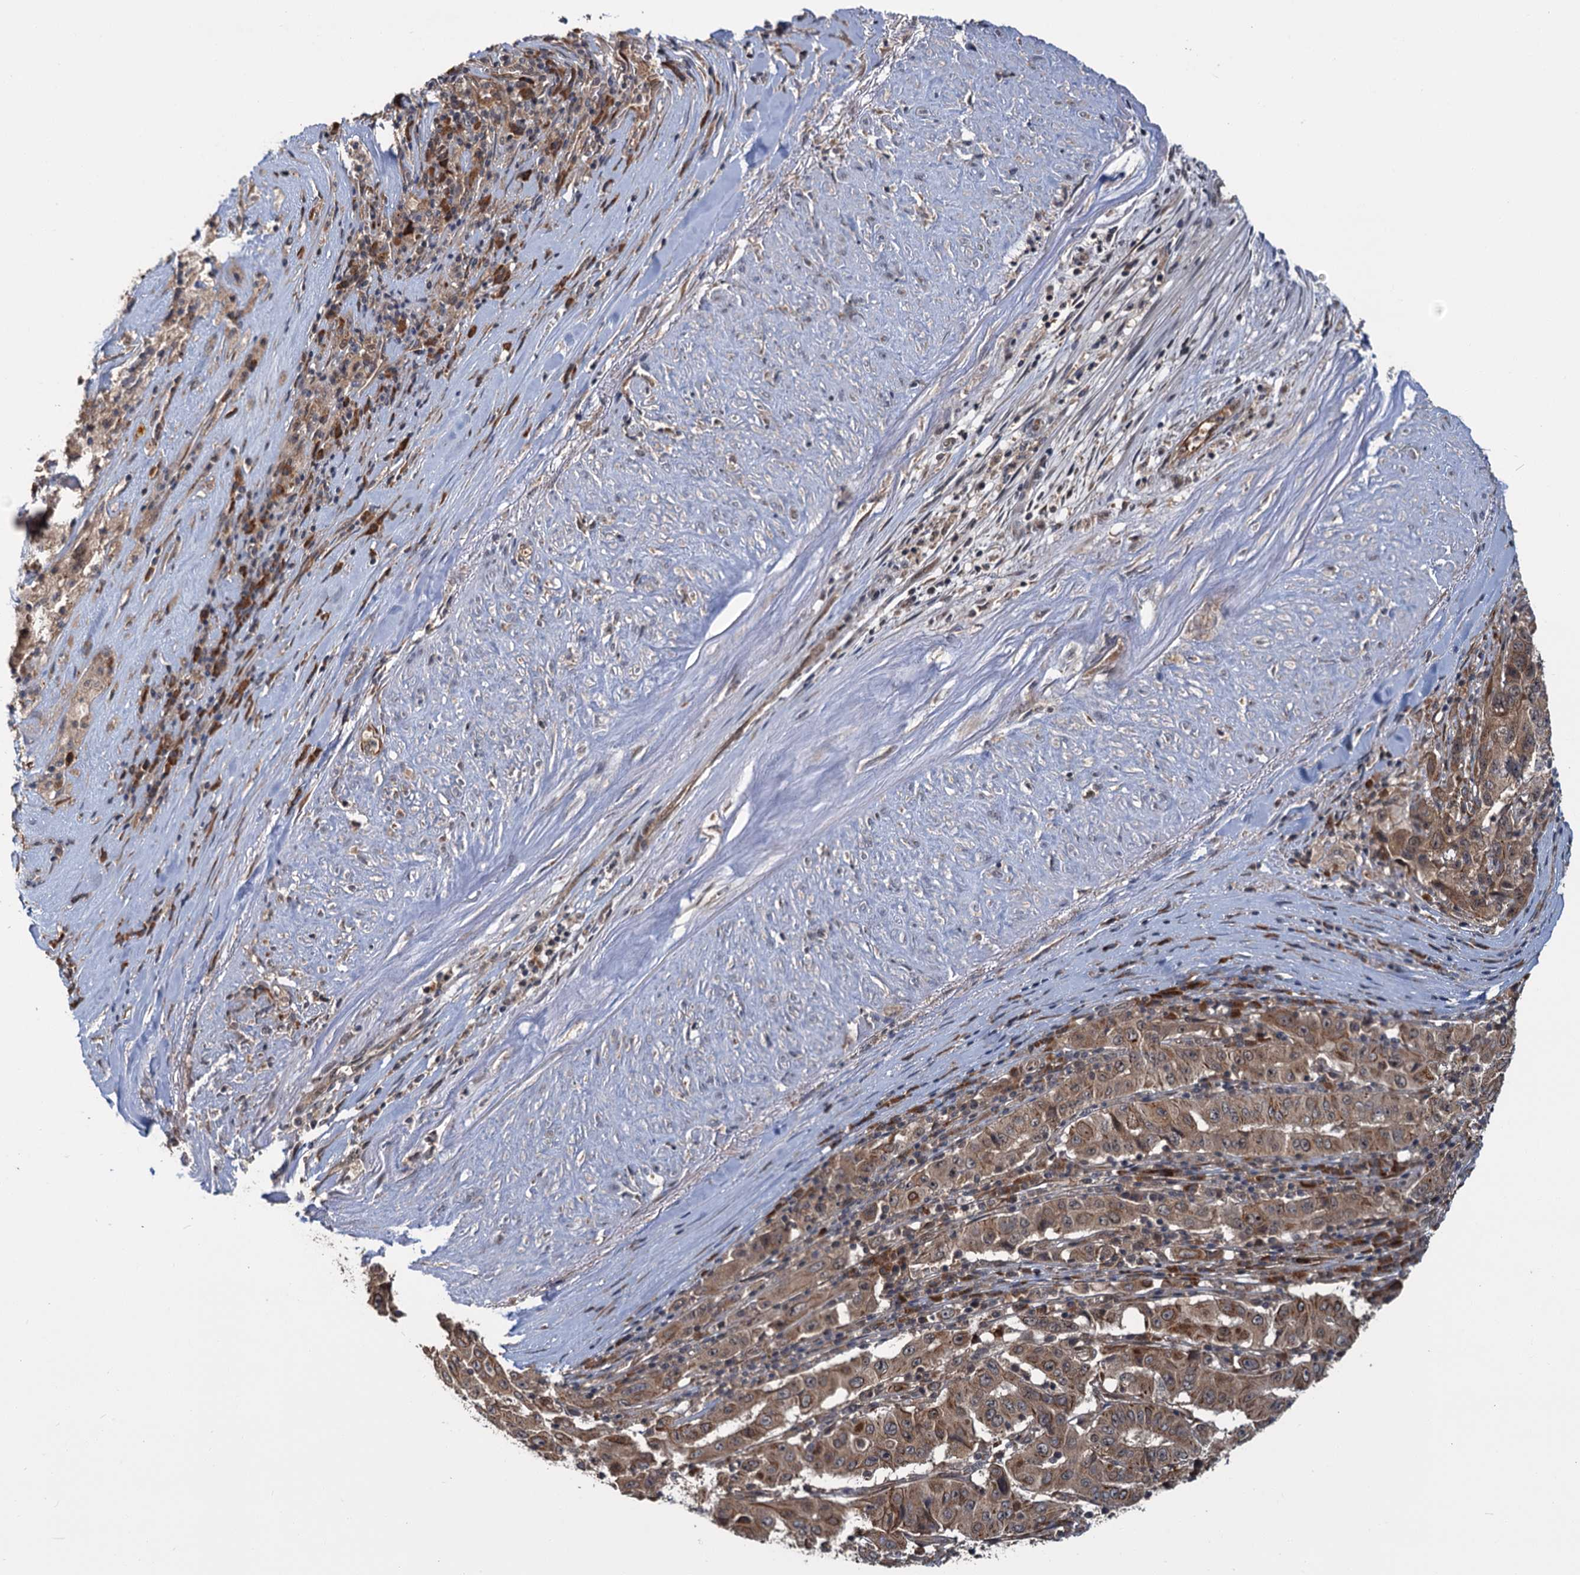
{"staining": {"intensity": "moderate", "quantity": ">75%", "location": "cytoplasmic/membranous"}, "tissue": "pancreatic cancer", "cell_type": "Tumor cells", "image_type": "cancer", "snomed": [{"axis": "morphology", "description": "Adenocarcinoma, NOS"}, {"axis": "topography", "description": "Pancreas"}], "caption": "Immunohistochemical staining of human adenocarcinoma (pancreatic) reveals medium levels of moderate cytoplasmic/membranous protein expression in approximately >75% of tumor cells.", "gene": "KANSL2", "patient": {"sex": "male", "age": 63}}